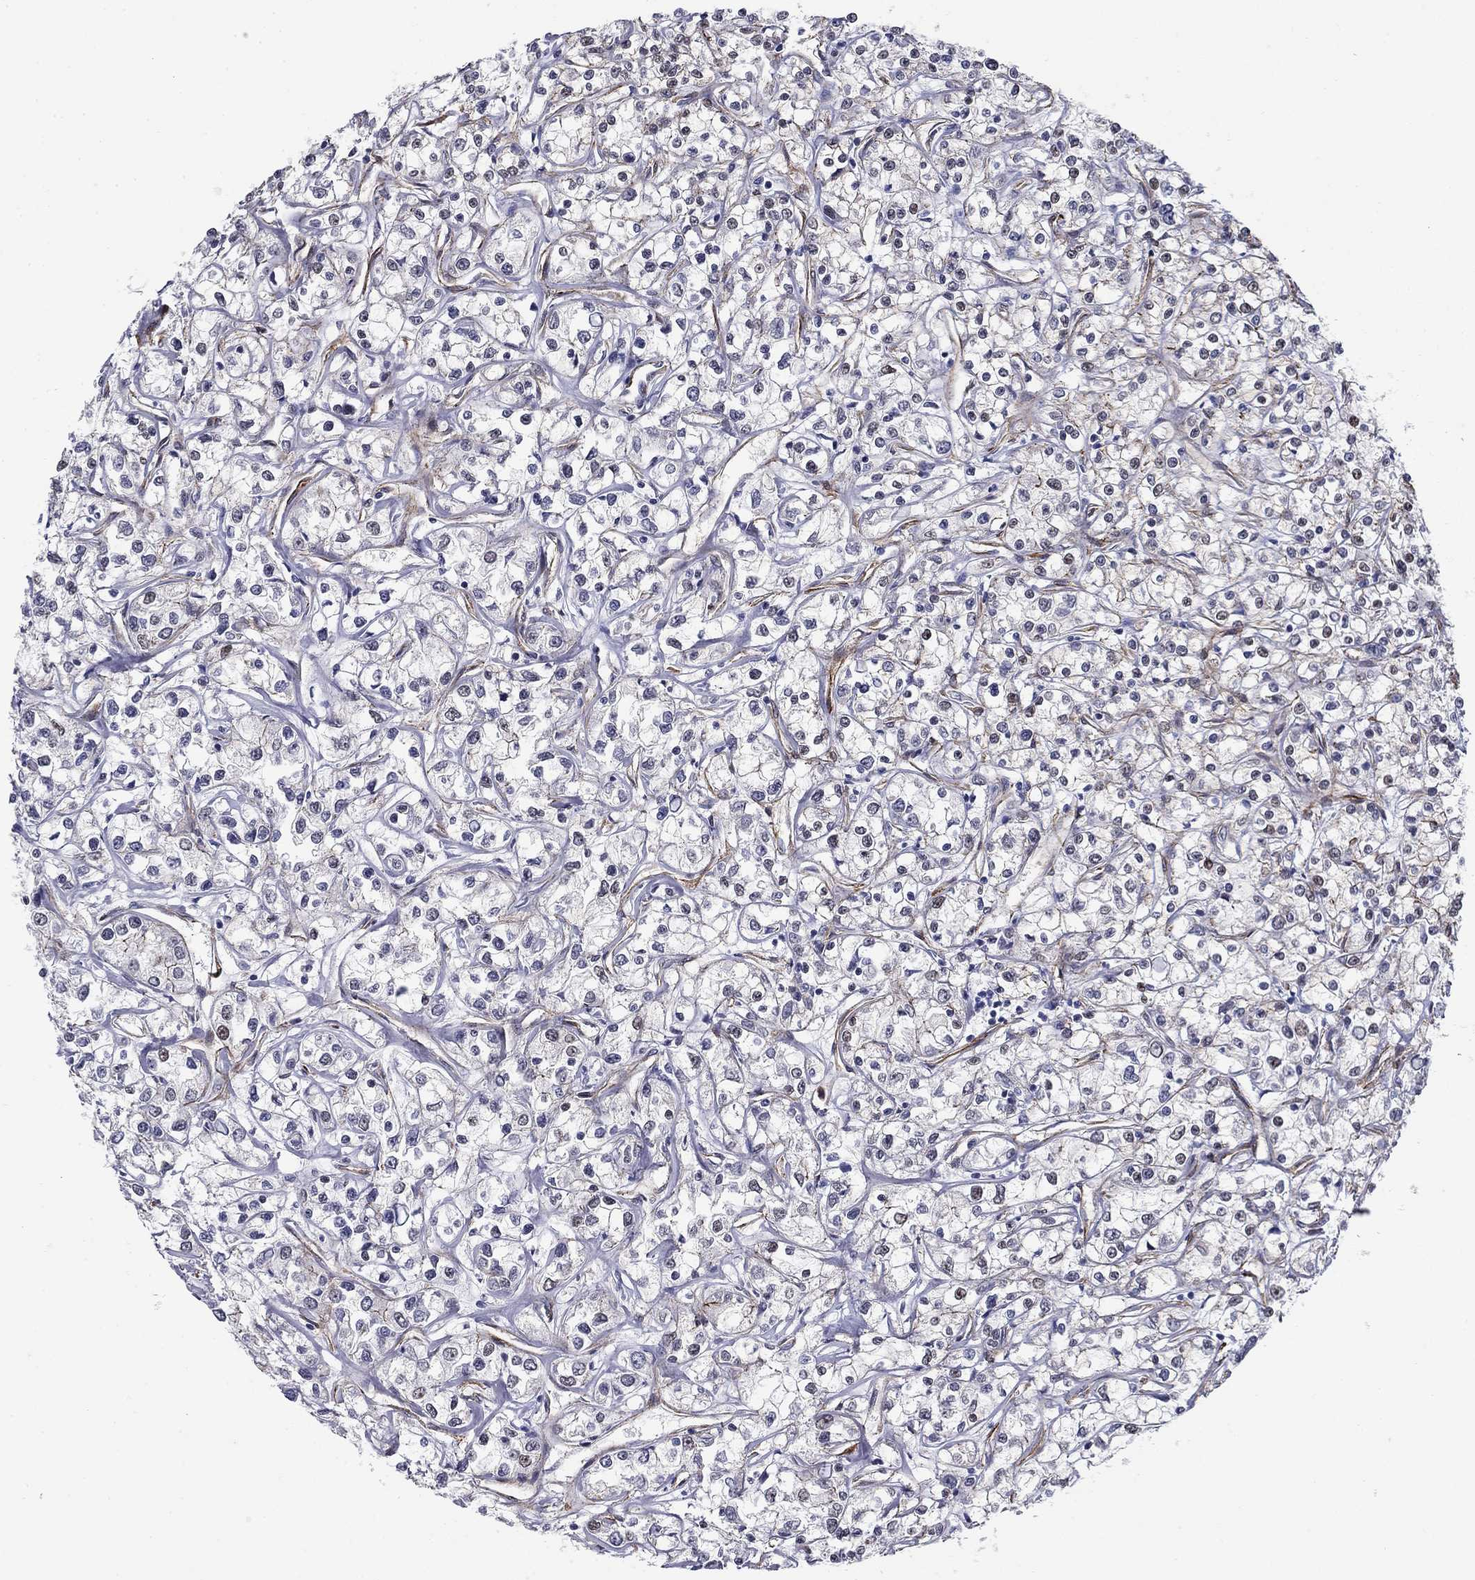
{"staining": {"intensity": "negative", "quantity": "none", "location": "none"}, "tissue": "renal cancer", "cell_type": "Tumor cells", "image_type": "cancer", "snomed": [{"axis": "morphology", "description": "Adenocarcinoma, NOS"}, {"axis": "topography", "description": "Kidney"}], "caption": "An immunohistochemistry micrograph of renal cancer (adenocarcinoma) is shown. There is no staining in tumor cells of renal cancer (adenocarcinoma). (DAB (3,3'-diaminobenzidine) immunohistochemistry, high magnification).", "gene": "KRBA1", "patient": {"sex": "female", "age": 59}}